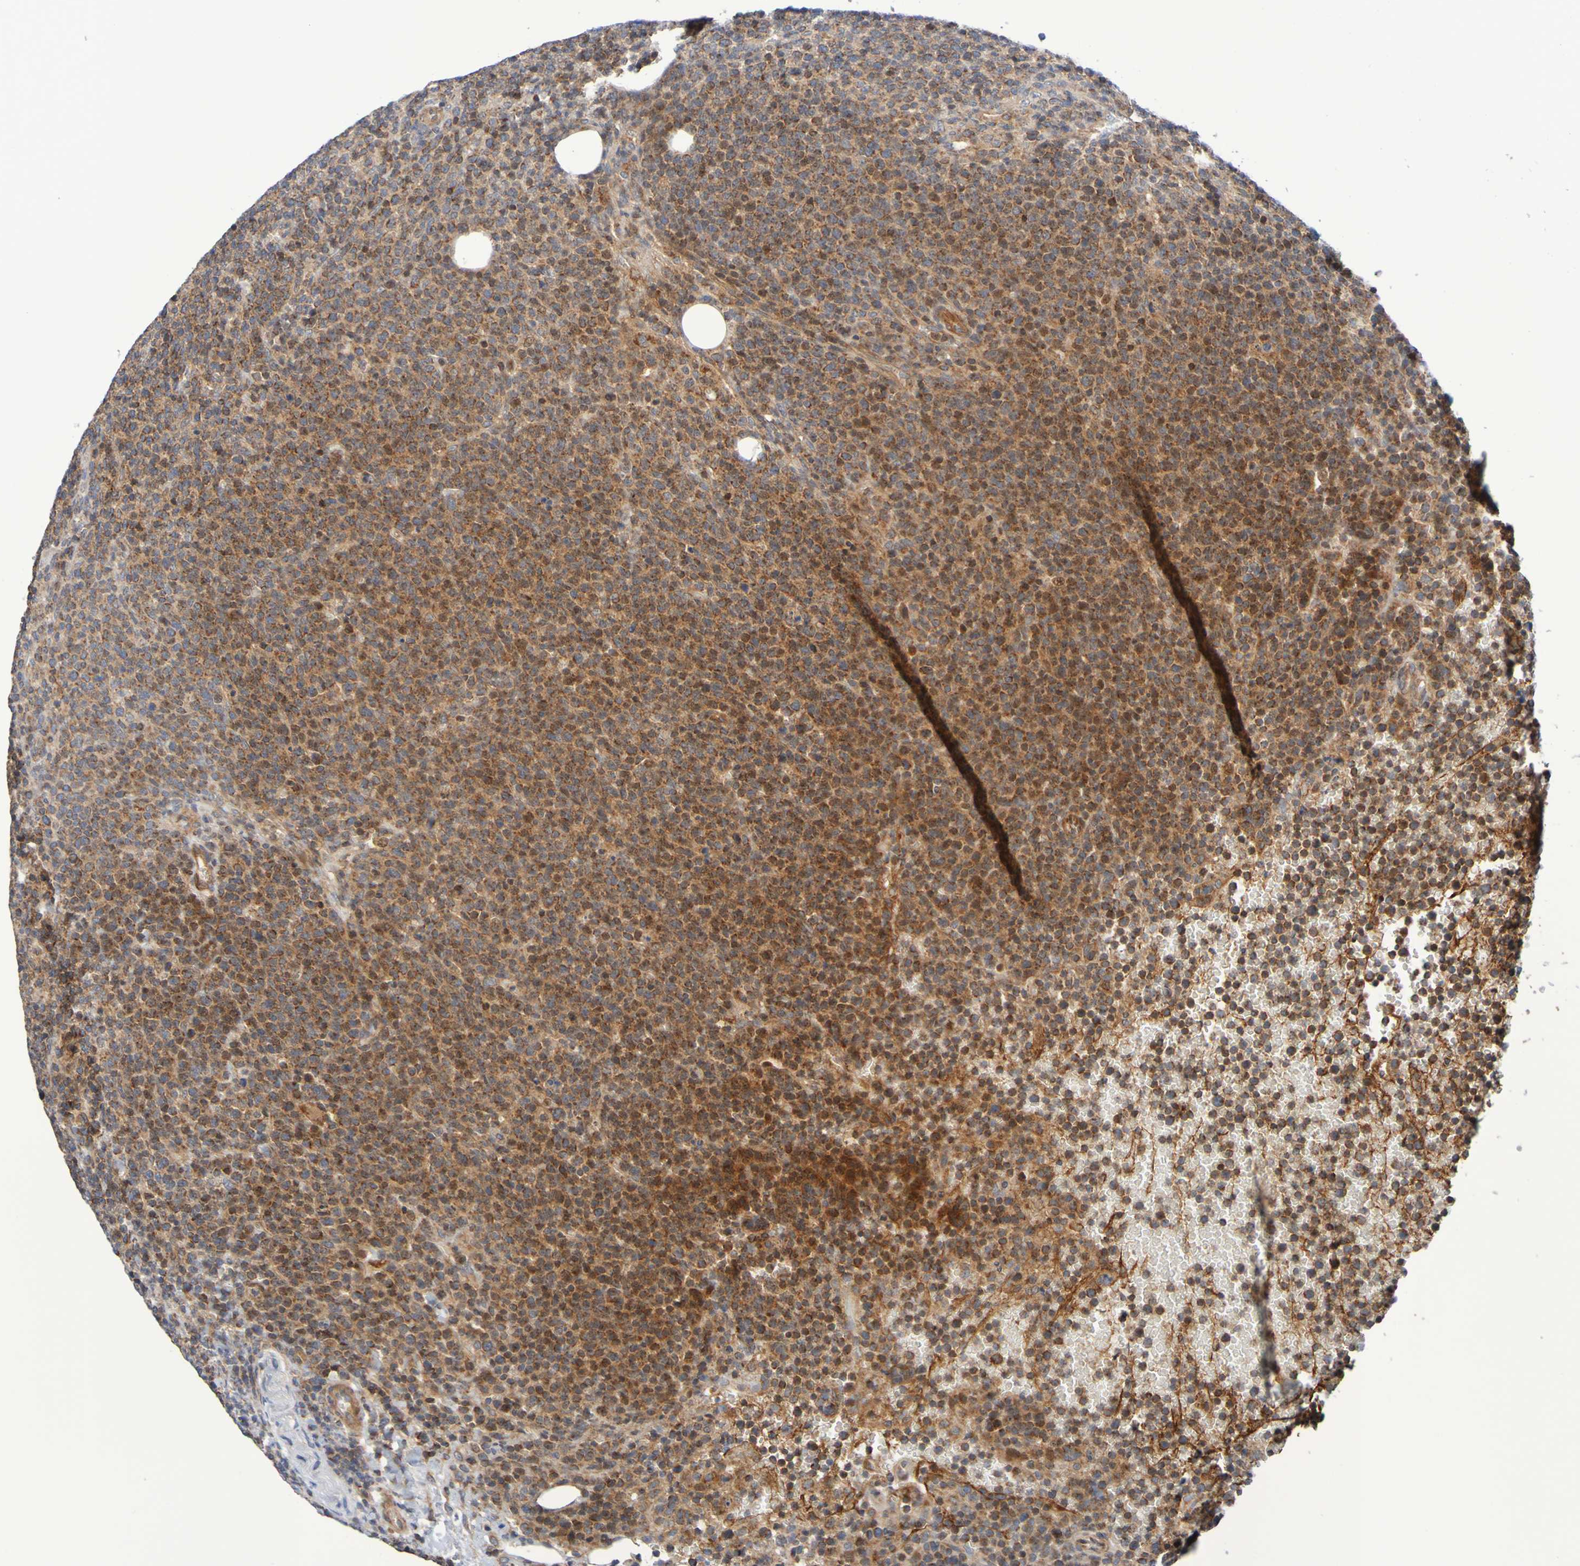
{"staining": {"intensity": "strong", "quantity": ">75%", "location": "cytoplasmic/membranous"}, "tissue": "lymphoma", "cell_type": "Tumor cells", "image_type": "cancer", "snomed": [{"axis": "morphology", "description": "Malignant lymphoma, non-Hodgkin's type, High grade"}, {"axis": "topography", "description": "Lymph node"}], "caption": "A brown stain shows strong cytoplasmic/membranous expression of a protein in lymphoma tumor cells.", "gene": "CCDC51", "patient": {"sex": "male", "age": 61}}